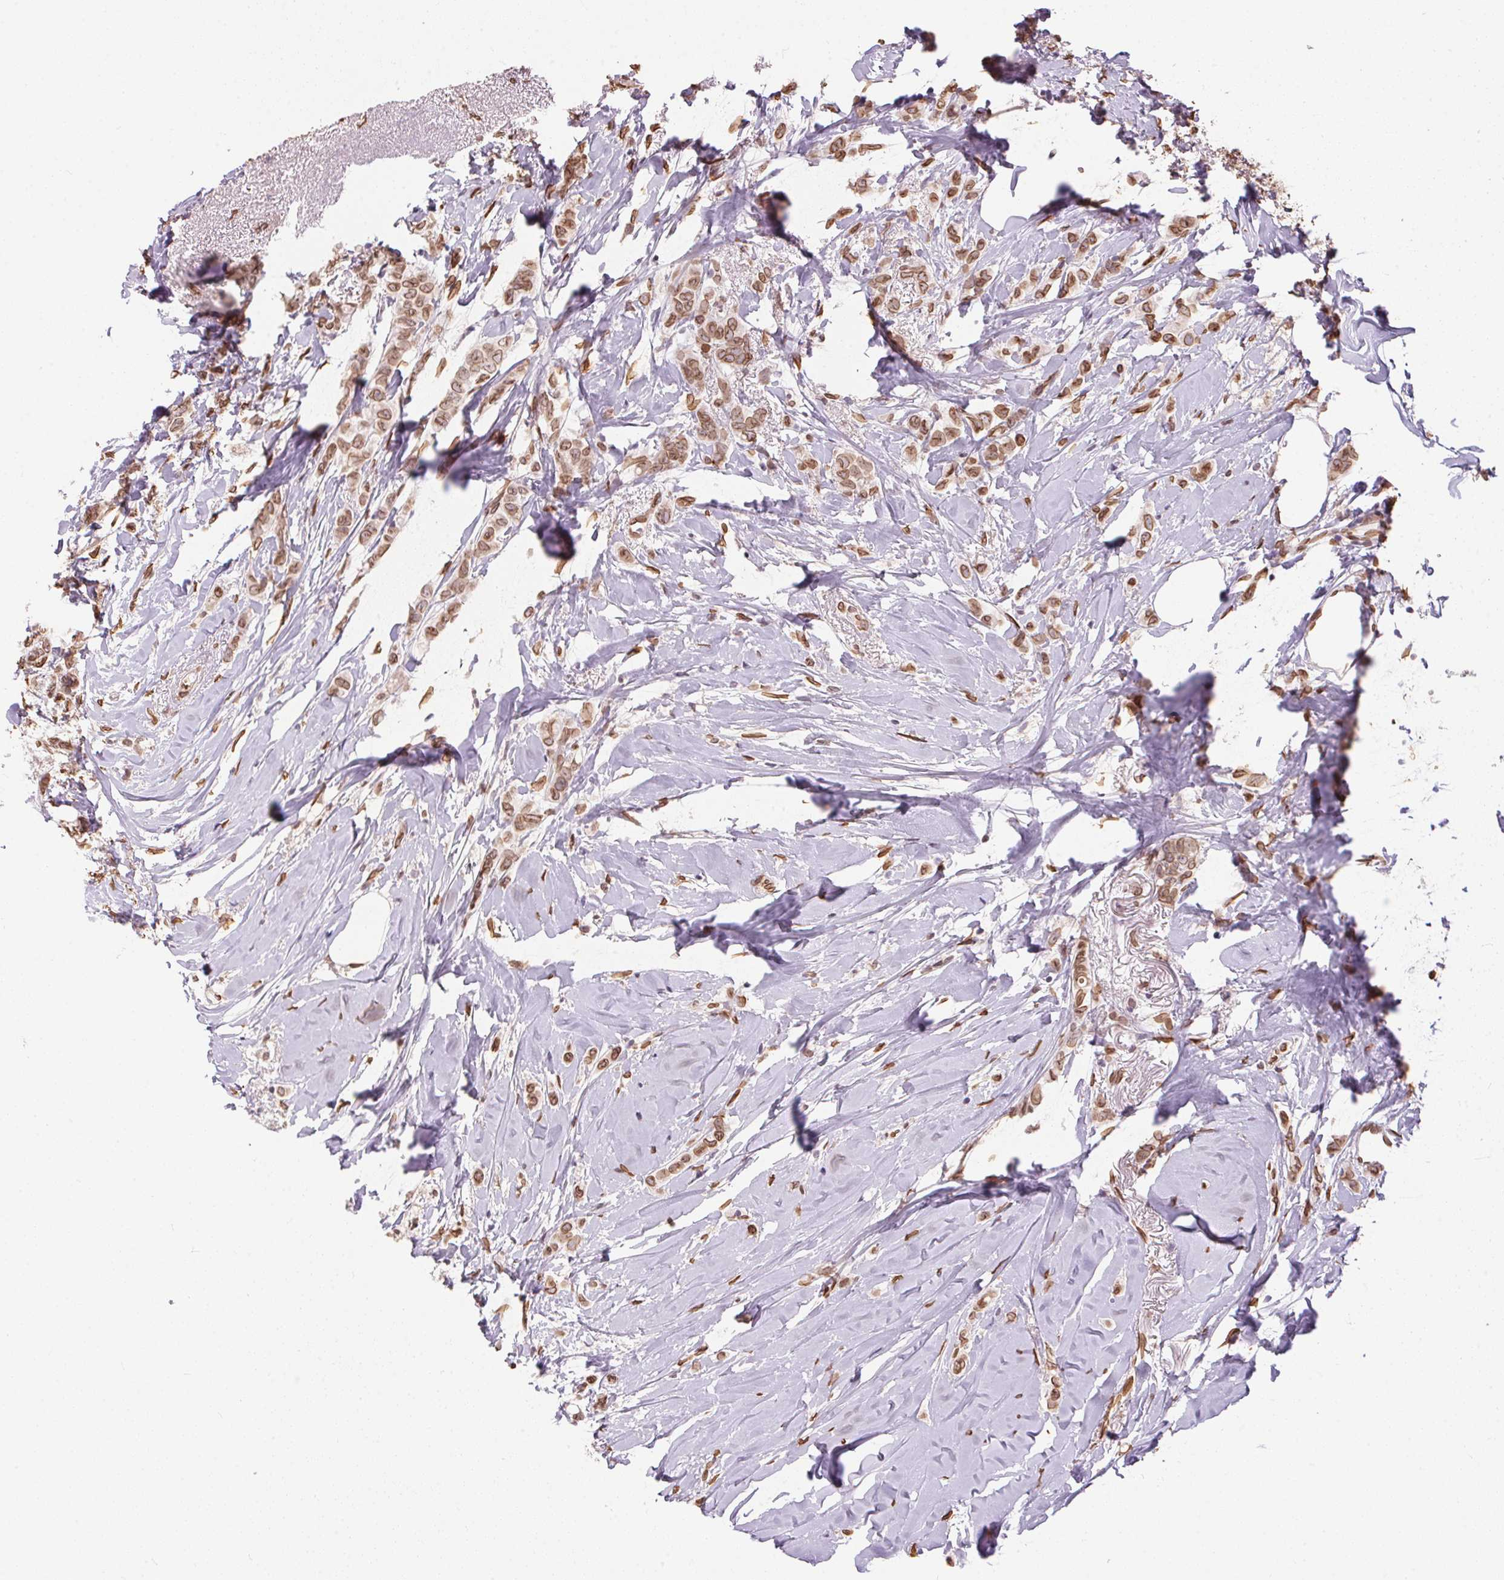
{"staining": {"intensity": "moderate", "quantity": ">75%", "location": "cytoplasmic/membranous,nuclear"}, "tissue": "breast cancer", "cell_type": "Tumor cells", "image_type": "cancer", "snomed": [{"axis": "morphology", "description": "Lobular carcinoma"}, {"axis": "topography", "description": "Breast"}], "caption": "Breast cancer tissue demonstrates moderate cytoplasmic/membranous and nuclear expression in approximately >75% of tumor cells, visualized by immunohistochemistry.", "gene": "TMEM175", "patient": {"sex": "female", "age": 66}}